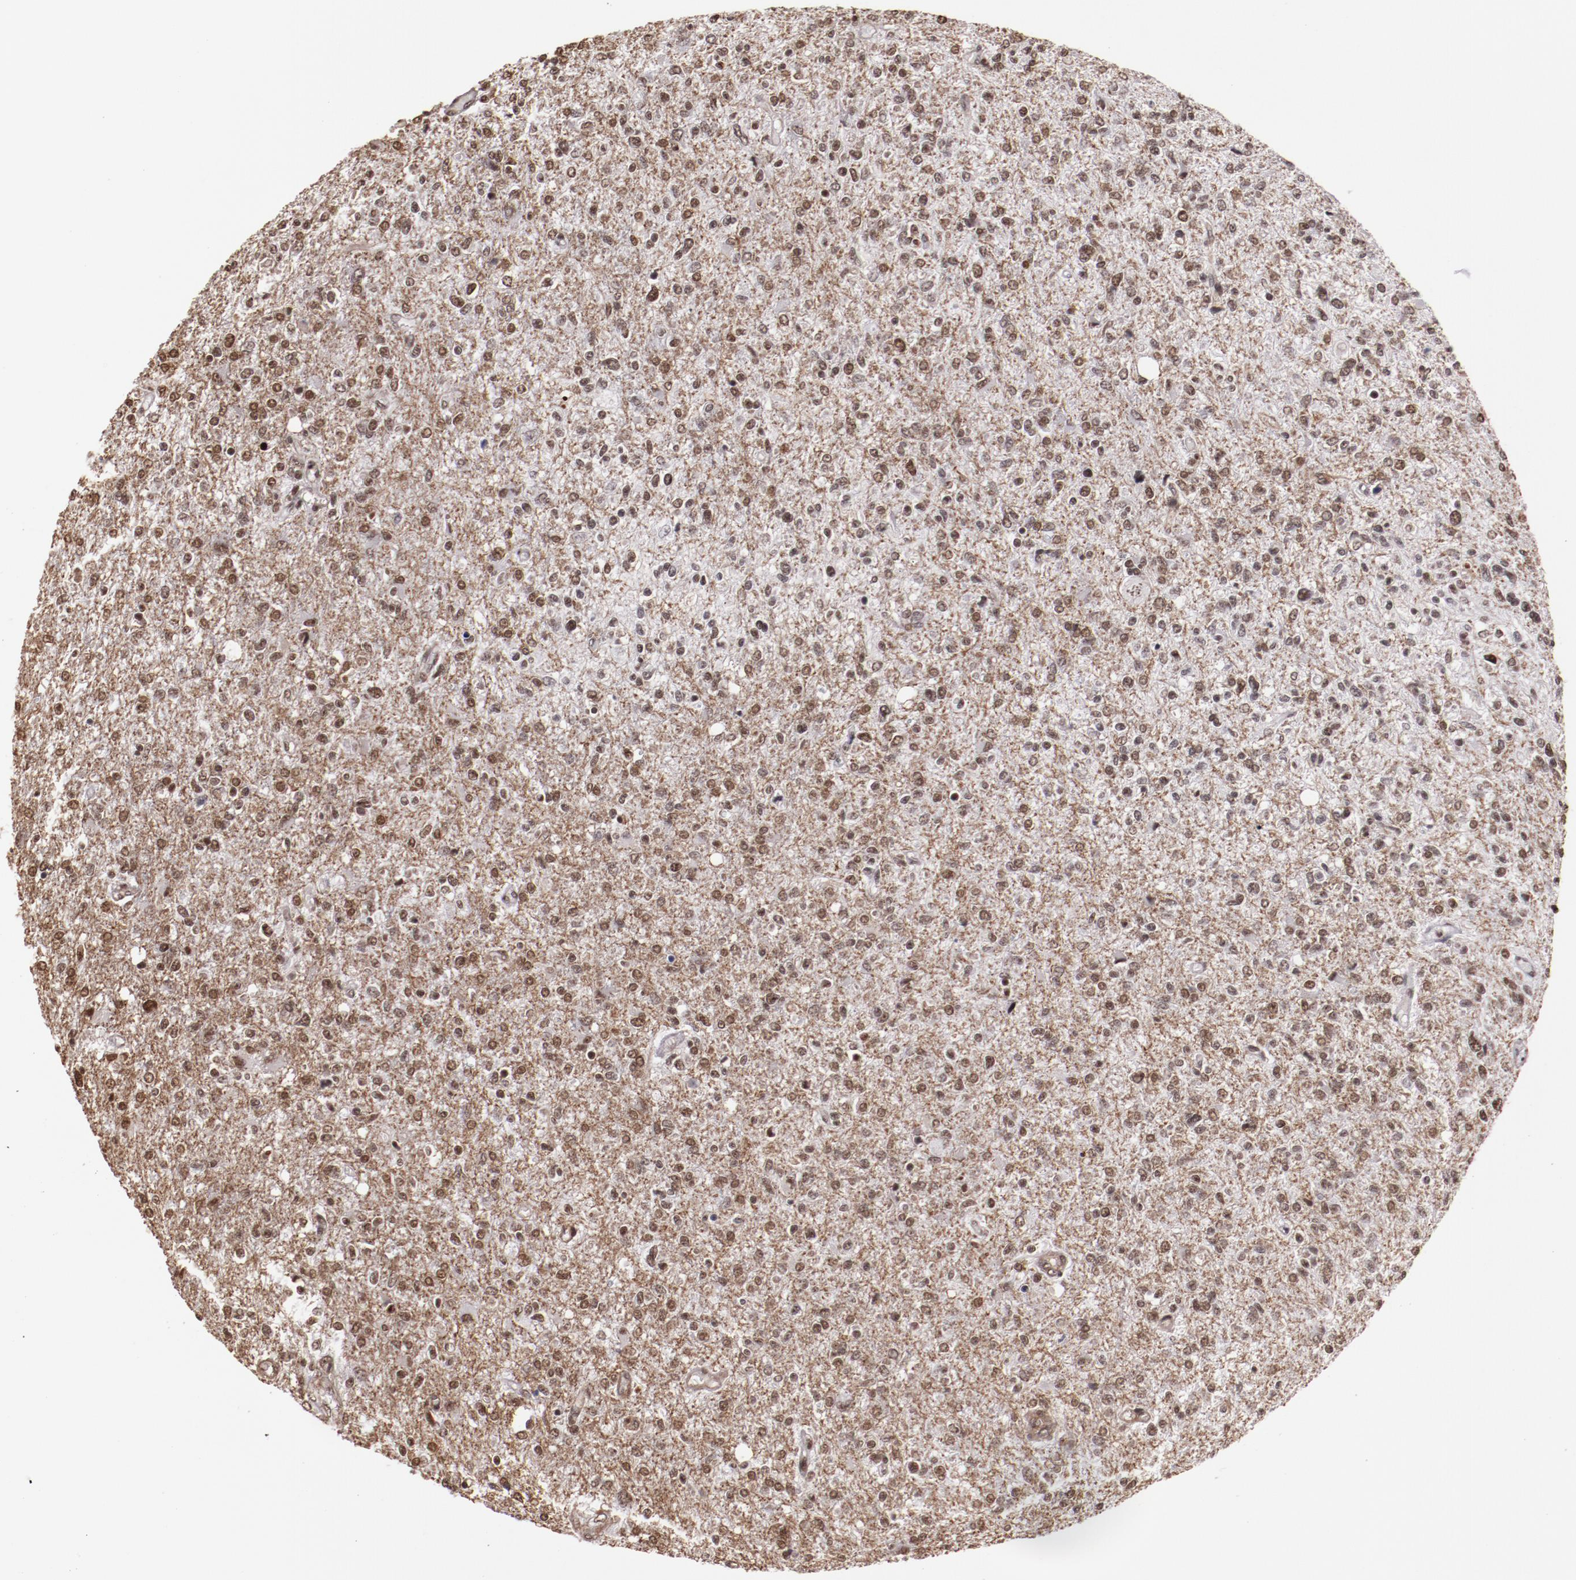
{"staining": {"intensity": "moderate", "quantity": ">75%", "location": "nuclear"}, "tissue": "glioma", "cell_type": "Tumor cells", "image_type": "cancer", "snomed": [{"axis": "morphology", "description": "Glioma, malignant, High grade"}, {"axis": "topography", "description": "Cerebral cortex"}], "caption": "Immunohistochemical staining of human malignant glioma (high-grade) shows medium levels of moderate nuclear staining in about >75% of tumor cells.", "gene": "STAG2", "patient": {"sex": "male", "age": 76}}